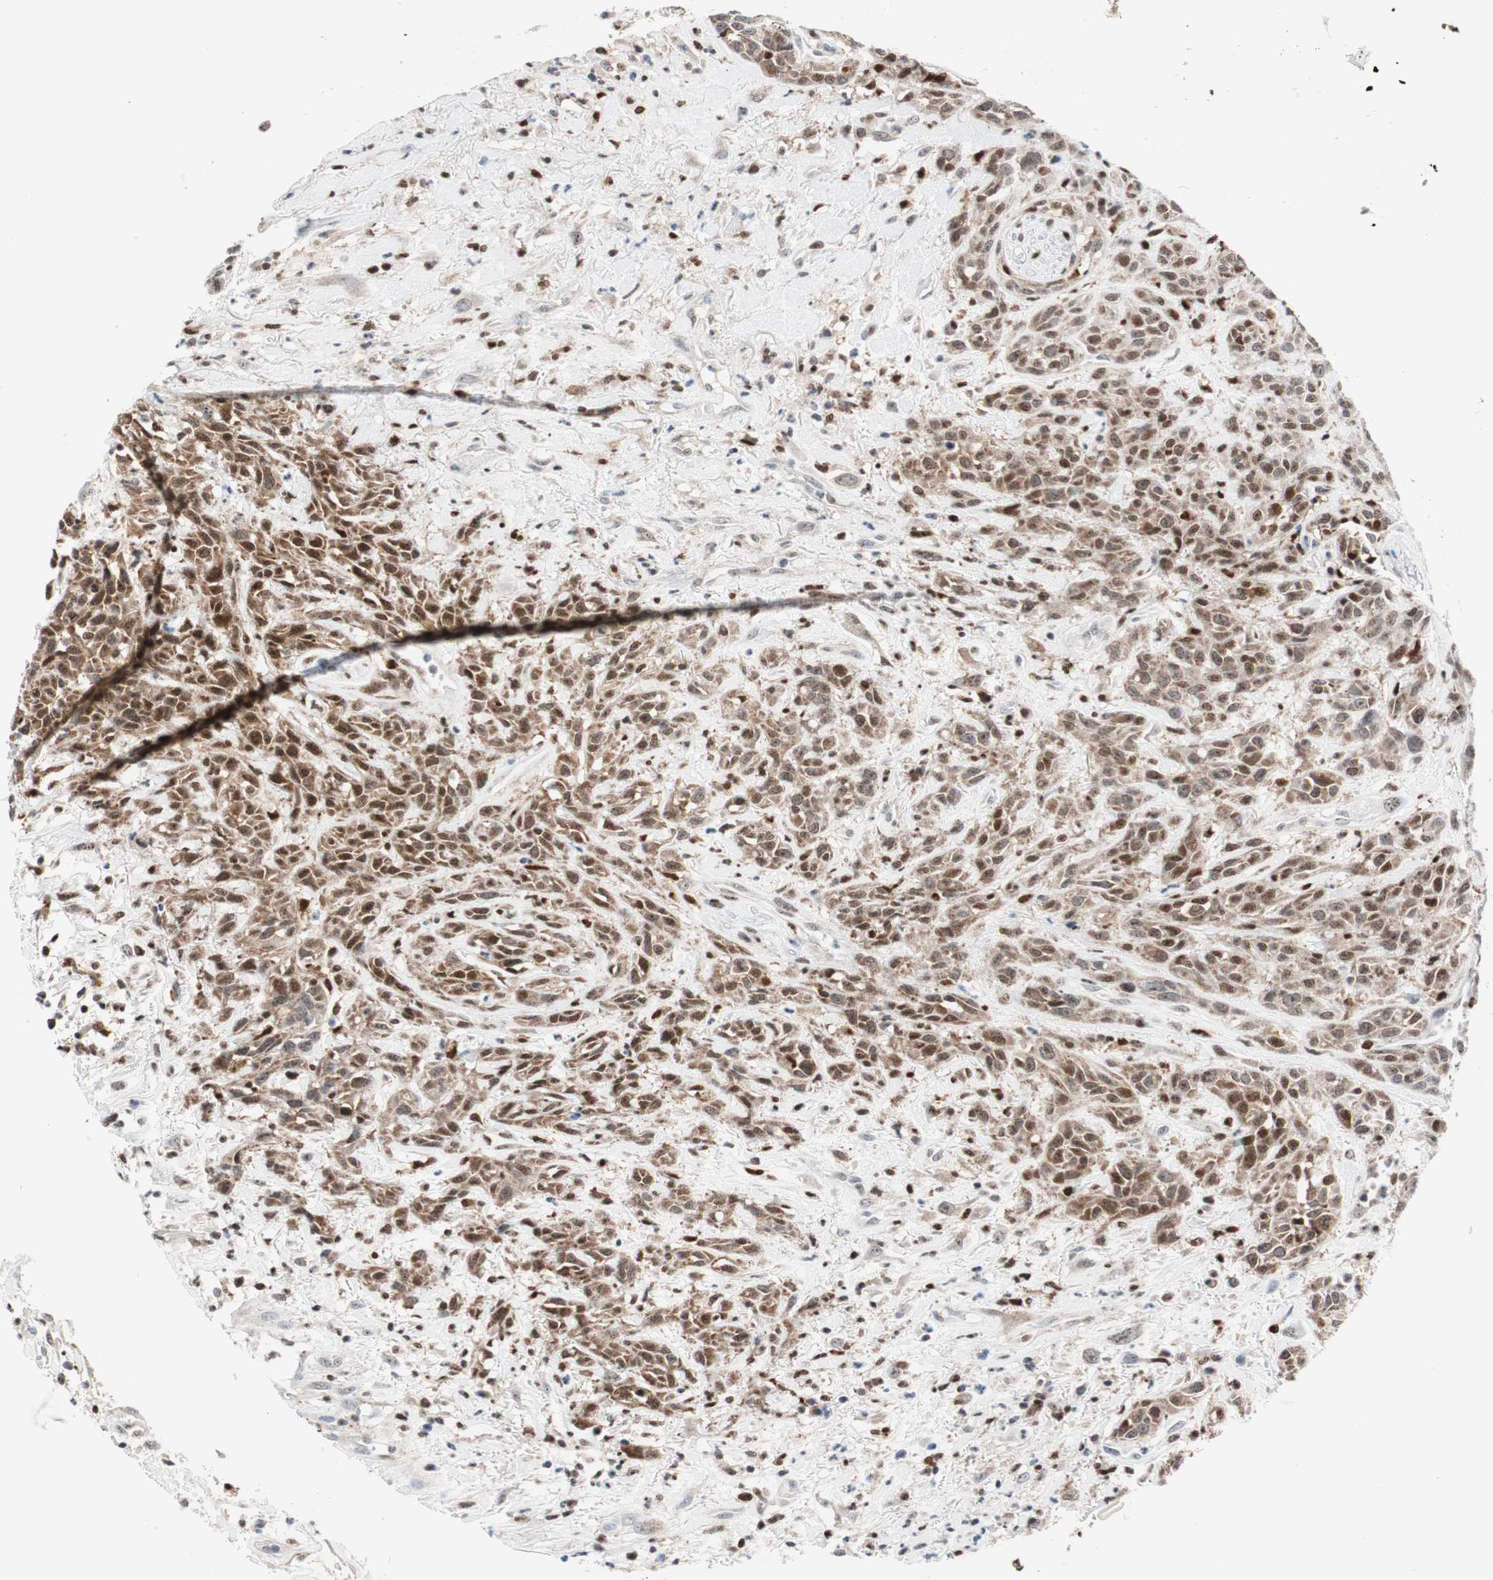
{"staining": {"intensity": "moderate", "quantity": ">75%", "location": "cytoplasmic/membranous,nuclear"}, "tissue": "head and neck cancer", "cell_type": "Tumor cells", "image_type": "cancer", "snomed": [{"axis": "morphology", "description": "Squamous cell carcinoma, NOS"}, {"axis": "topography", "description": "Head-Neck"}], "caption": "Protein expression analysis of head and neck squamous cell carcinoma displays moderate cytoplasmic/membranous and nuclear positivity in approximately >75% of tumor cells.", "gene": "RGS10", "patient": {"sex": "male", "age": 62}}